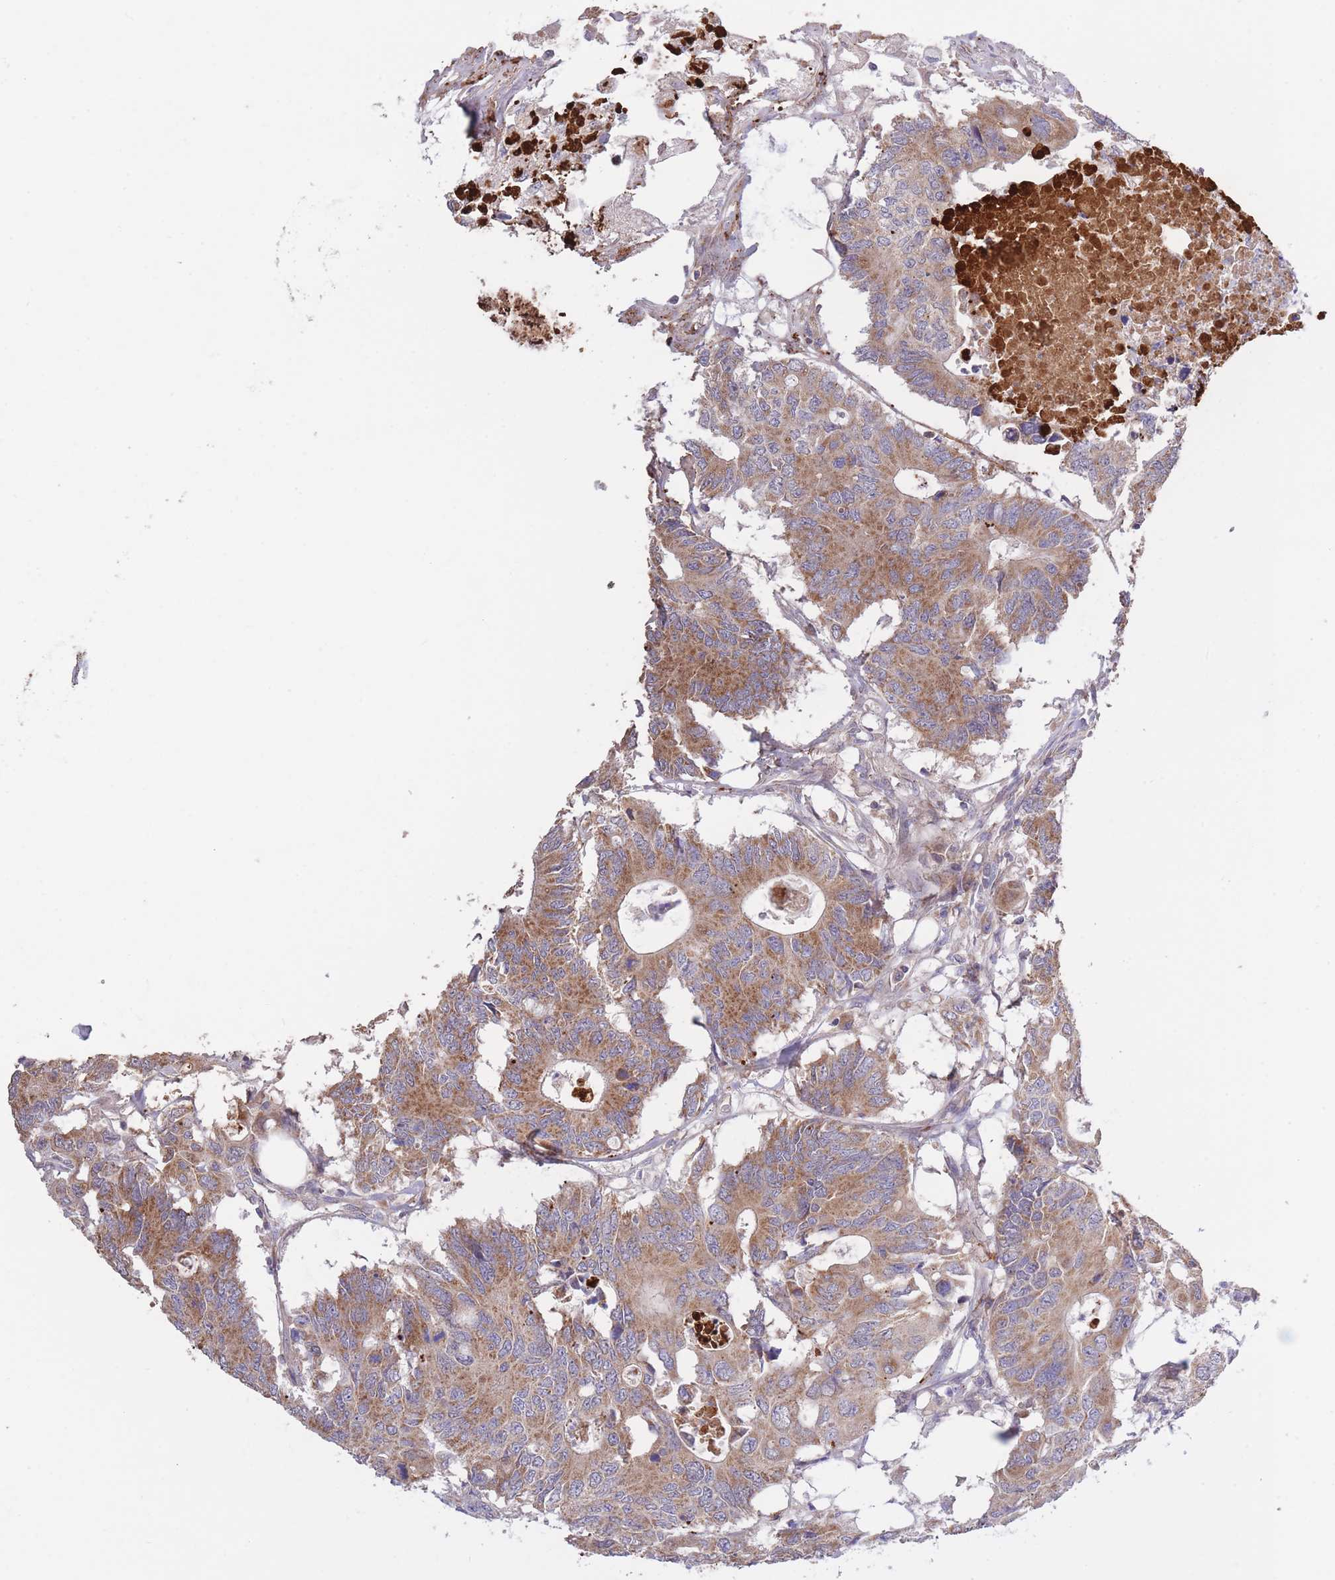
{"staining": {"intensity": "moderate", "quantity": ">75%", "location": "cytoplasmic/membranous"}, "tissue": "colorectal cancer", "cell_type": "Tumor cells", "image_type": "cancer", "snomed": [{"axis": "morphology", "description": "Adenocarcinoma, NOS"}, {"axis": "topography", "description": "Colon"}], "caption": "Immunohistochemistry (DAB (3,3'-diaminobenzidine)) staining of colorectal cancer (adenocarcinoma) reveals moderate cytoplasmic/membranous protein positivity in about >75% of tumor cells. The staining was performed using DAB (3,3'-diaminobenzidine), with brown indicating positive protein expression. Nuclei are stained blue with hematoxylin.", "gene": "ATP13A2", "patient": {"sex": "male", "age": 71}}